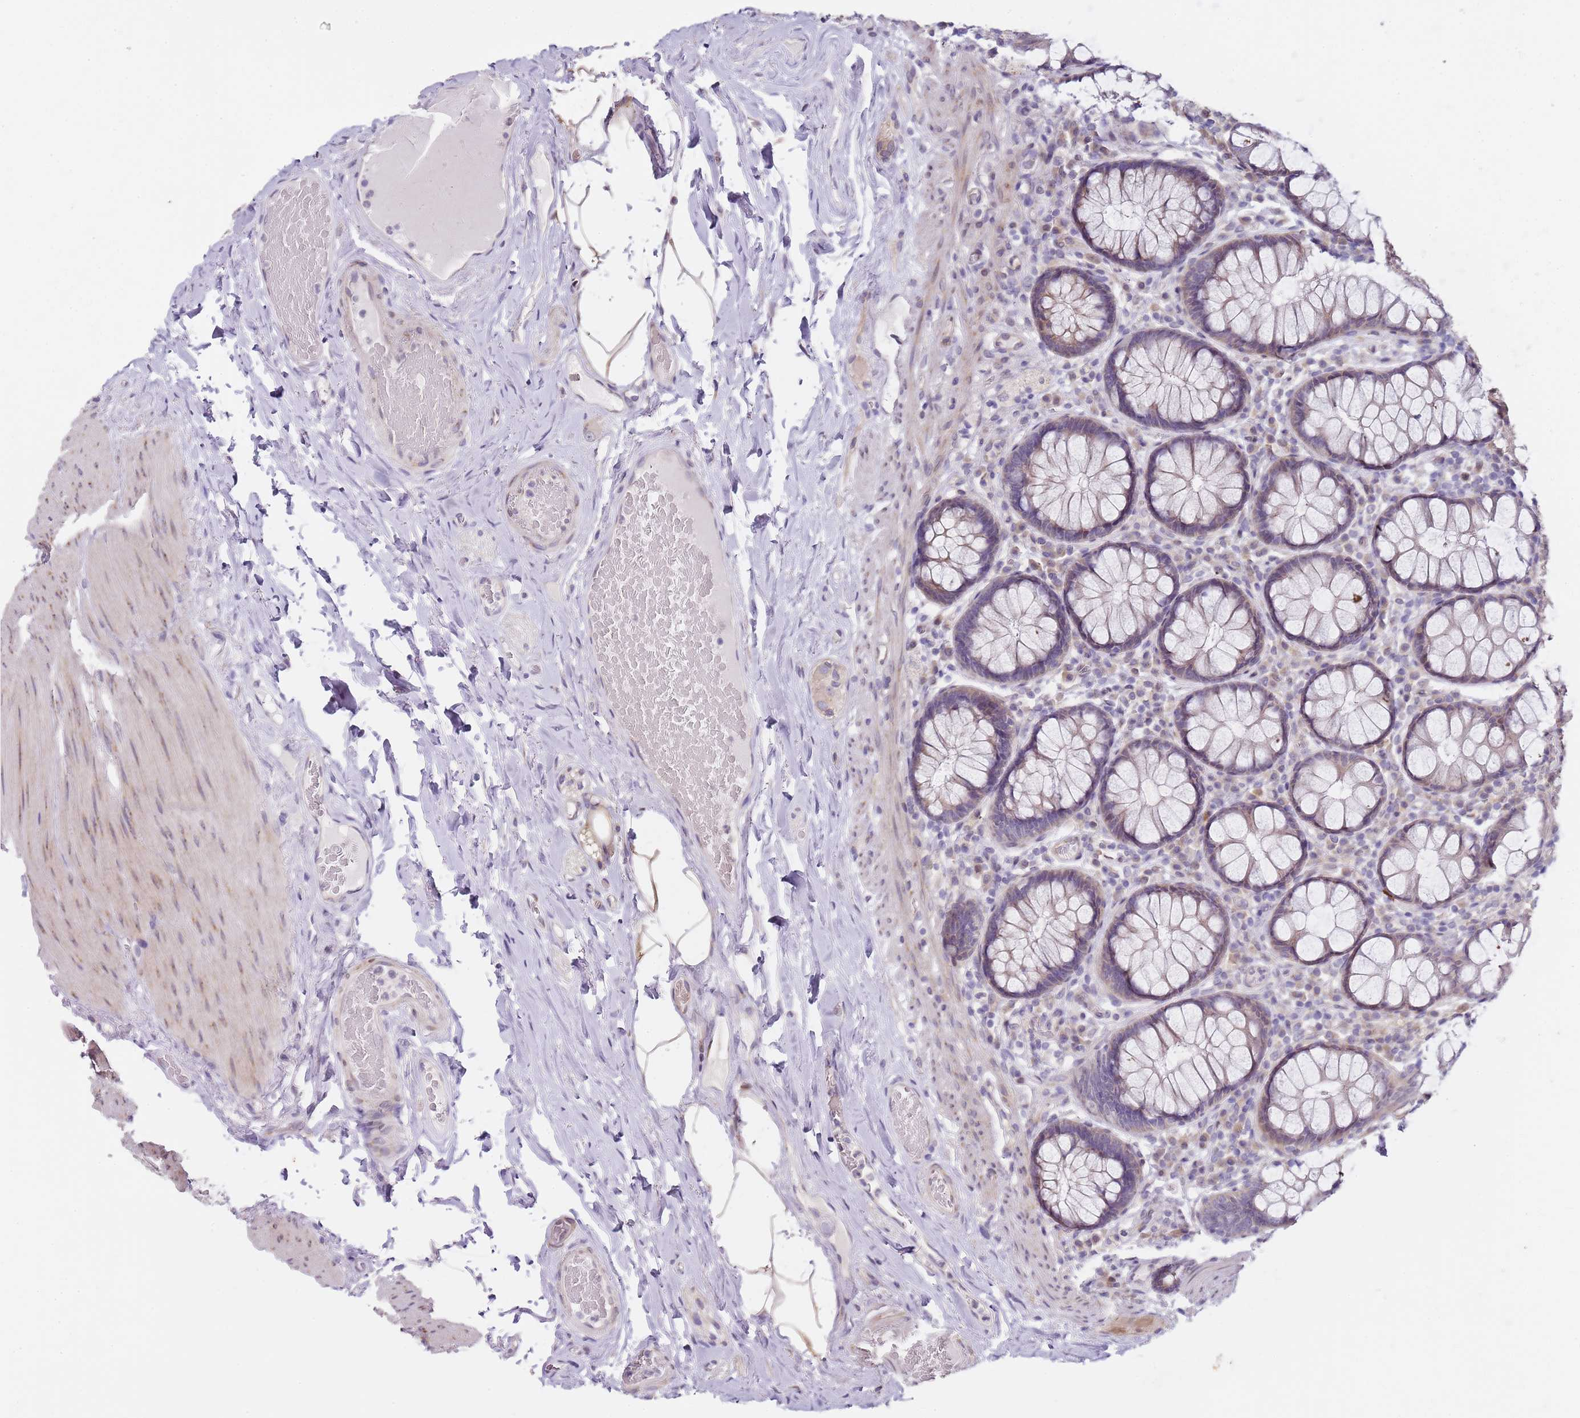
{"staining": {"intensity": "weak", "quantity": "25%-75%", "location": "cytoplasmic/membranous,nuclear"}, "tissue": "rectum", "cell_type": "Glandular cells", "image_type": "normal", "snomed": [{"axis": "morphology", "description": "Normal tissue, NOS"}, {"axis": "topography", "description": "Rectum"}], "caption": "Immunohistochemical staining of normal human rectum reveals 25%-75% levels of weak cytoplasmic/membranous,nuclear protein positivity in approximately 25%-75% of glandular cells.", "gene": "TBC1D9", "patient": {"sex": "male", "age": 83}}